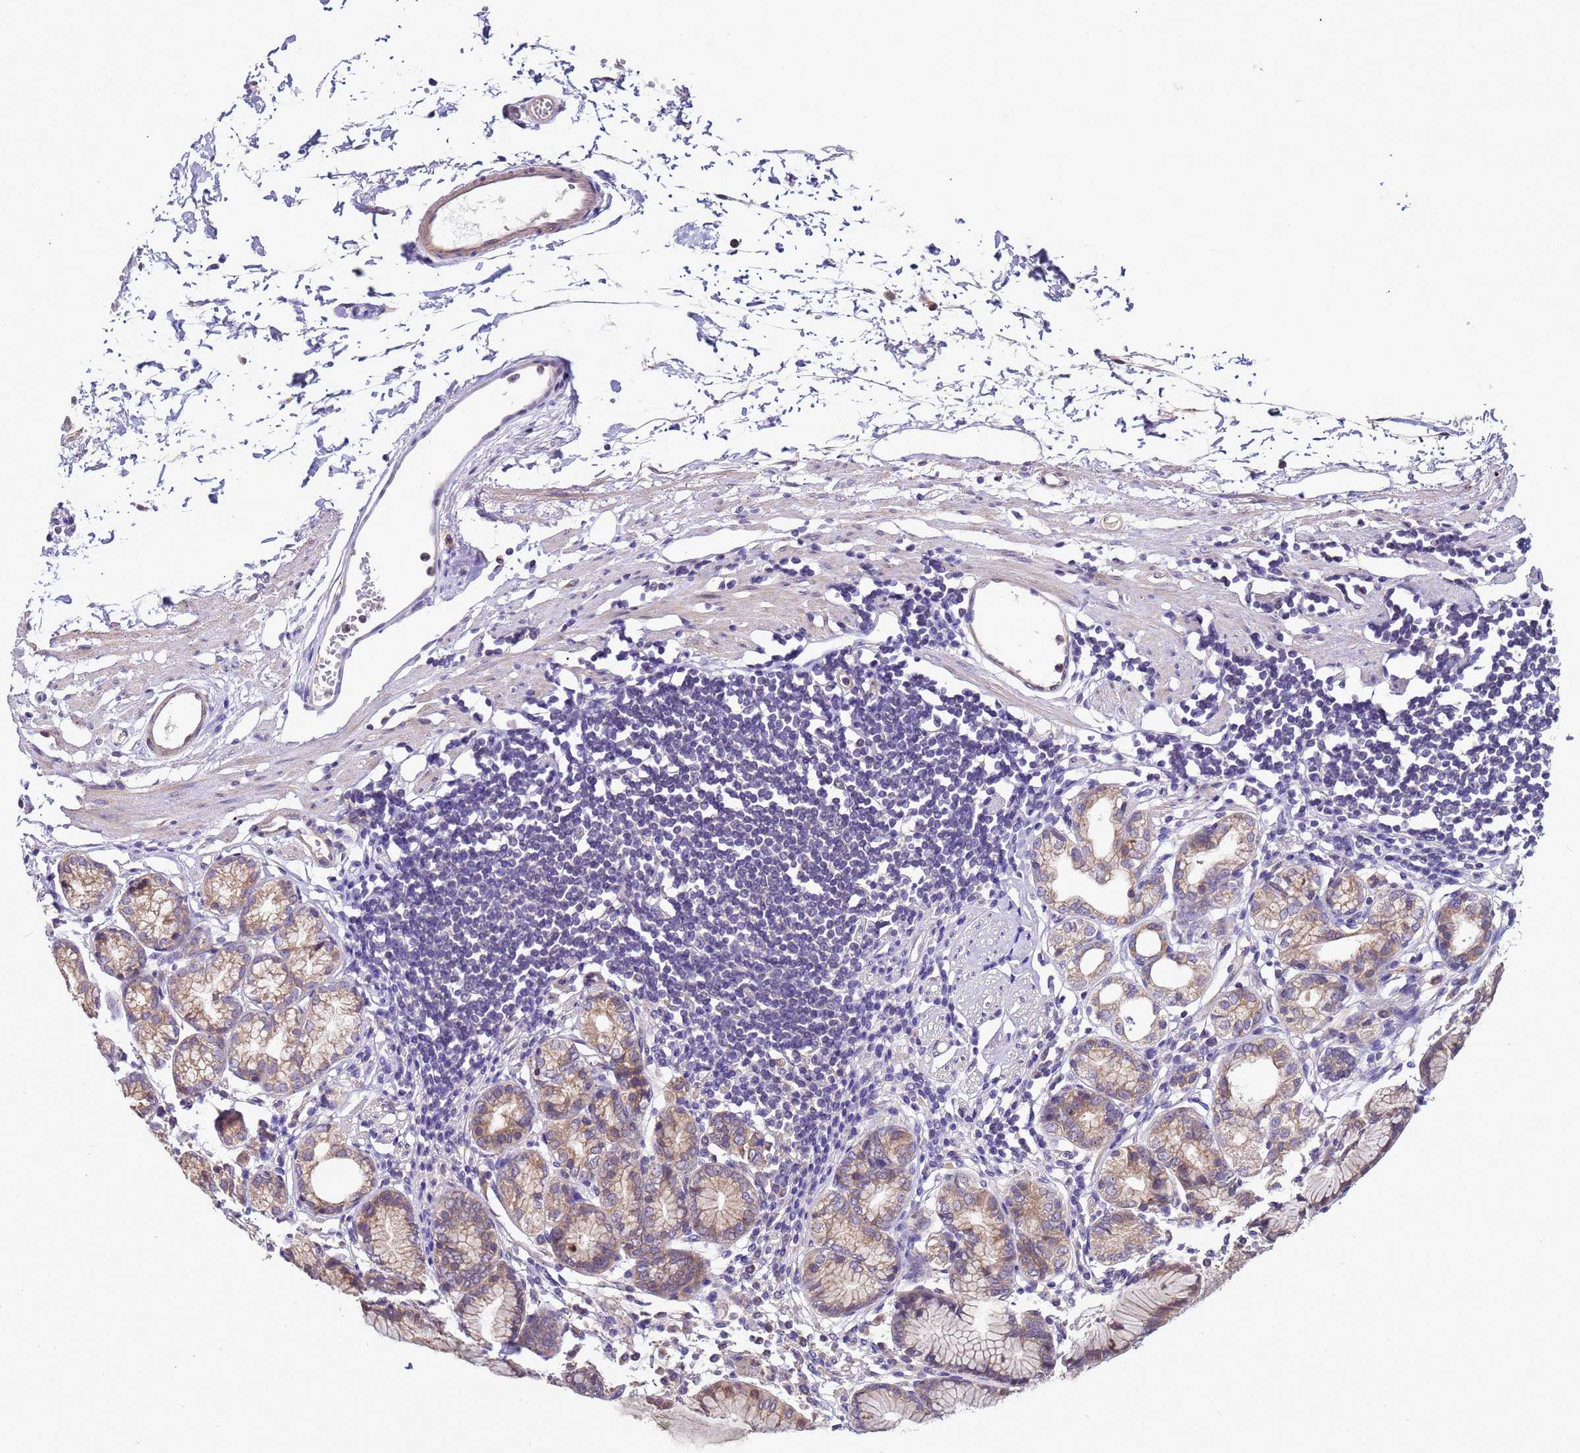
{"staining": {"intensity": "weak", "quantity": "25%-75%", "location": "cytoplasmic/membranous"}, "tissue": "stomach", "cell_type": "Glandular cells", "image_type": "normal", "snomed": [{"axis": "morphology", "description": "Normal tissue, NOS"}, {"axis": "topography", "description": "Stomach"}], "caption": "Brown immunohistochemical staining in normal stomach reveals weak cytoplasmic/membranous positivity in approximately 25%-75% of glandular cells.", "gene": "ELMOD2", "patient": {"sex": "female", "age": 57}}